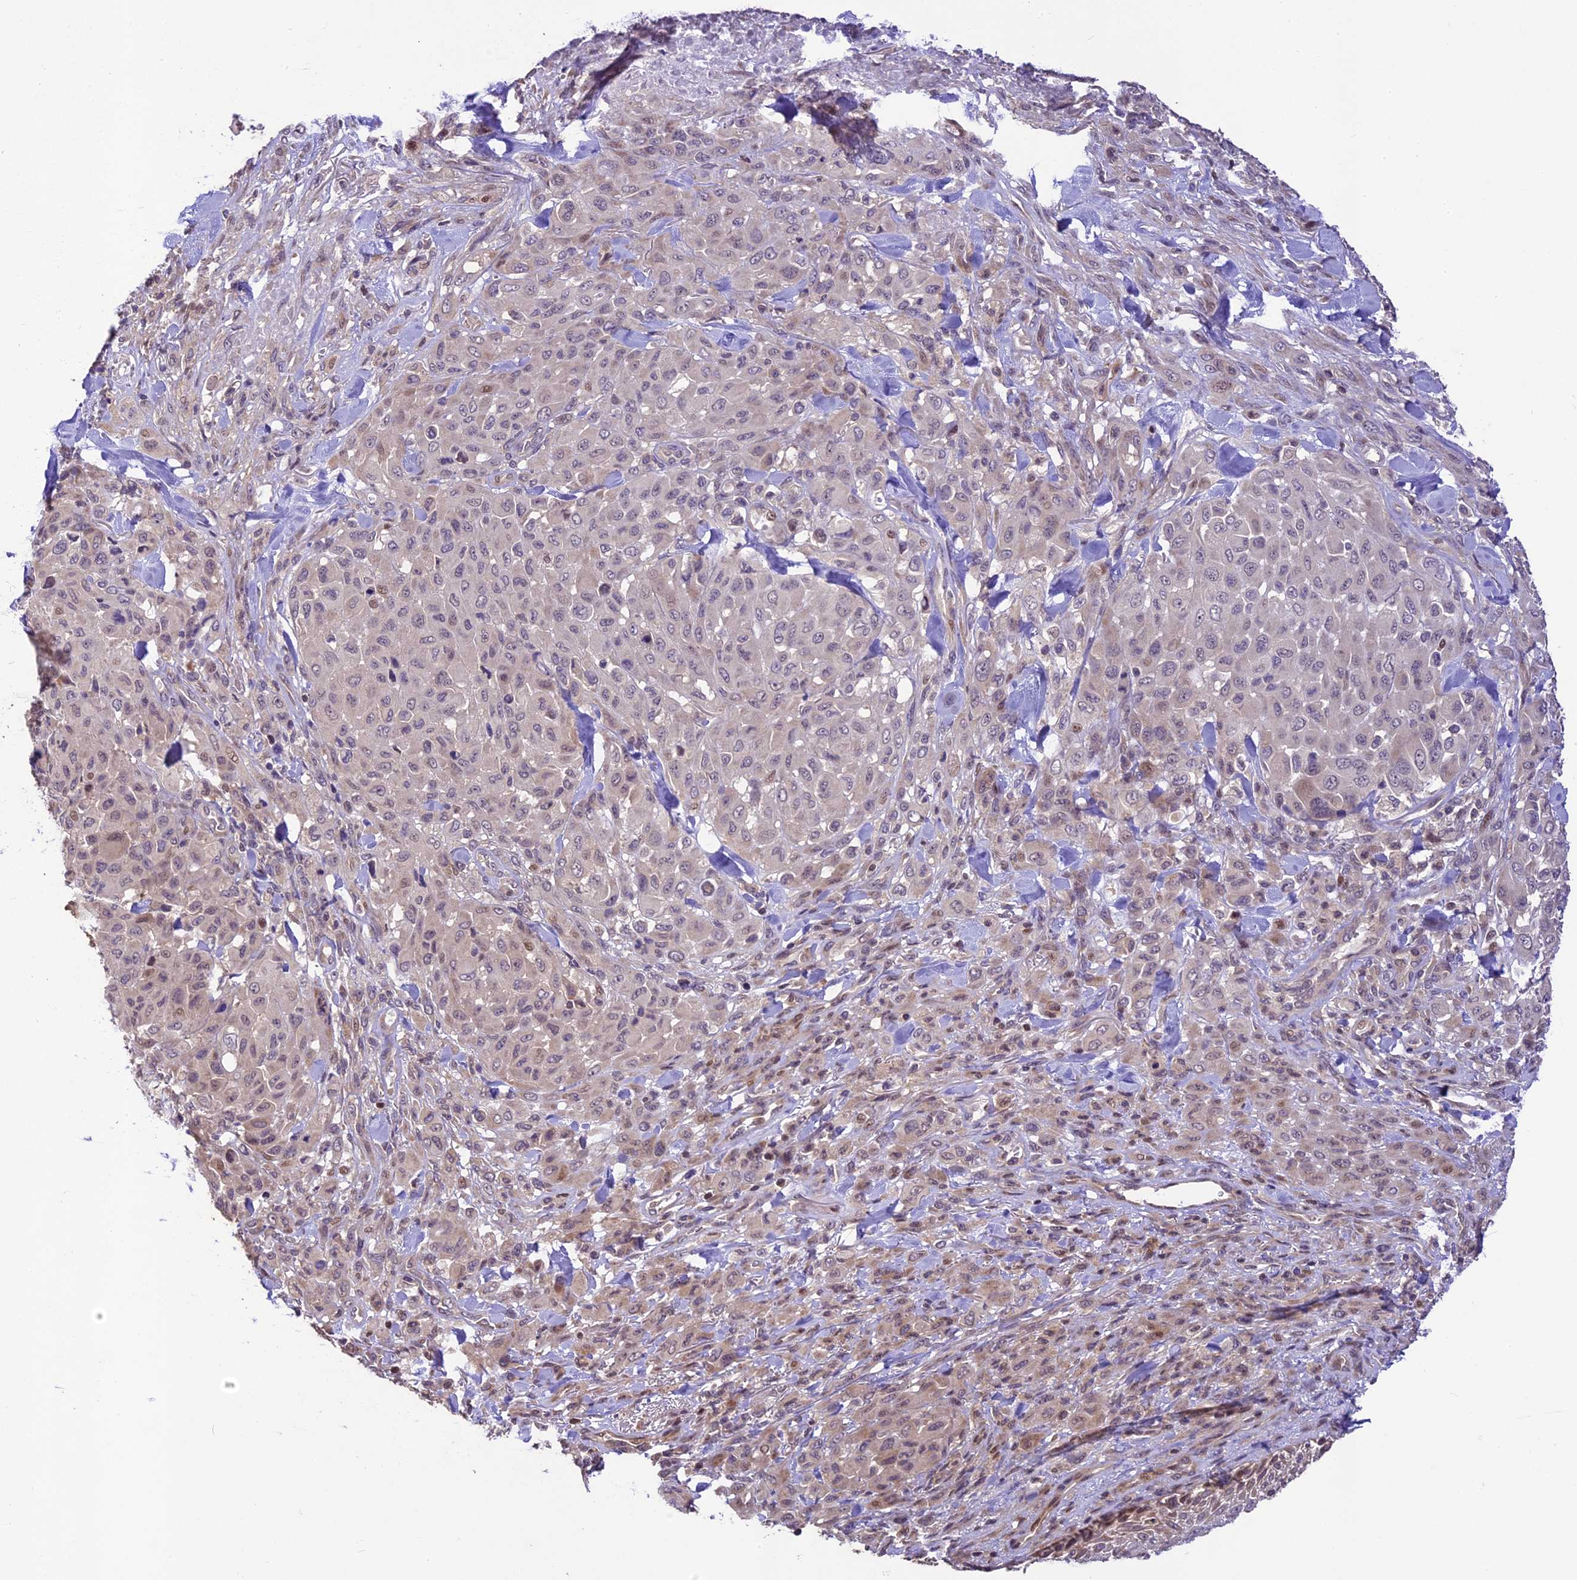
{"staining": {"intensity": "weak", "quantity": "<25%", "location": "nuclear"}, "tissue": "melanoma", "cell_type": "Tumor cells", "image_type": "cancer", "snomed": [{"axis": "morphology", "description": "Malignant melanoma, Metastatic site"}, {"axis": "topography", "description": "Skin"}], "caption": "Immunohistochemistry (IHC) of malignant melanoma (metastatic site) demonstrates no positivity in tumor cells.", "gene": "DGKH", "patient": {"sex": "female", "age": 81}}